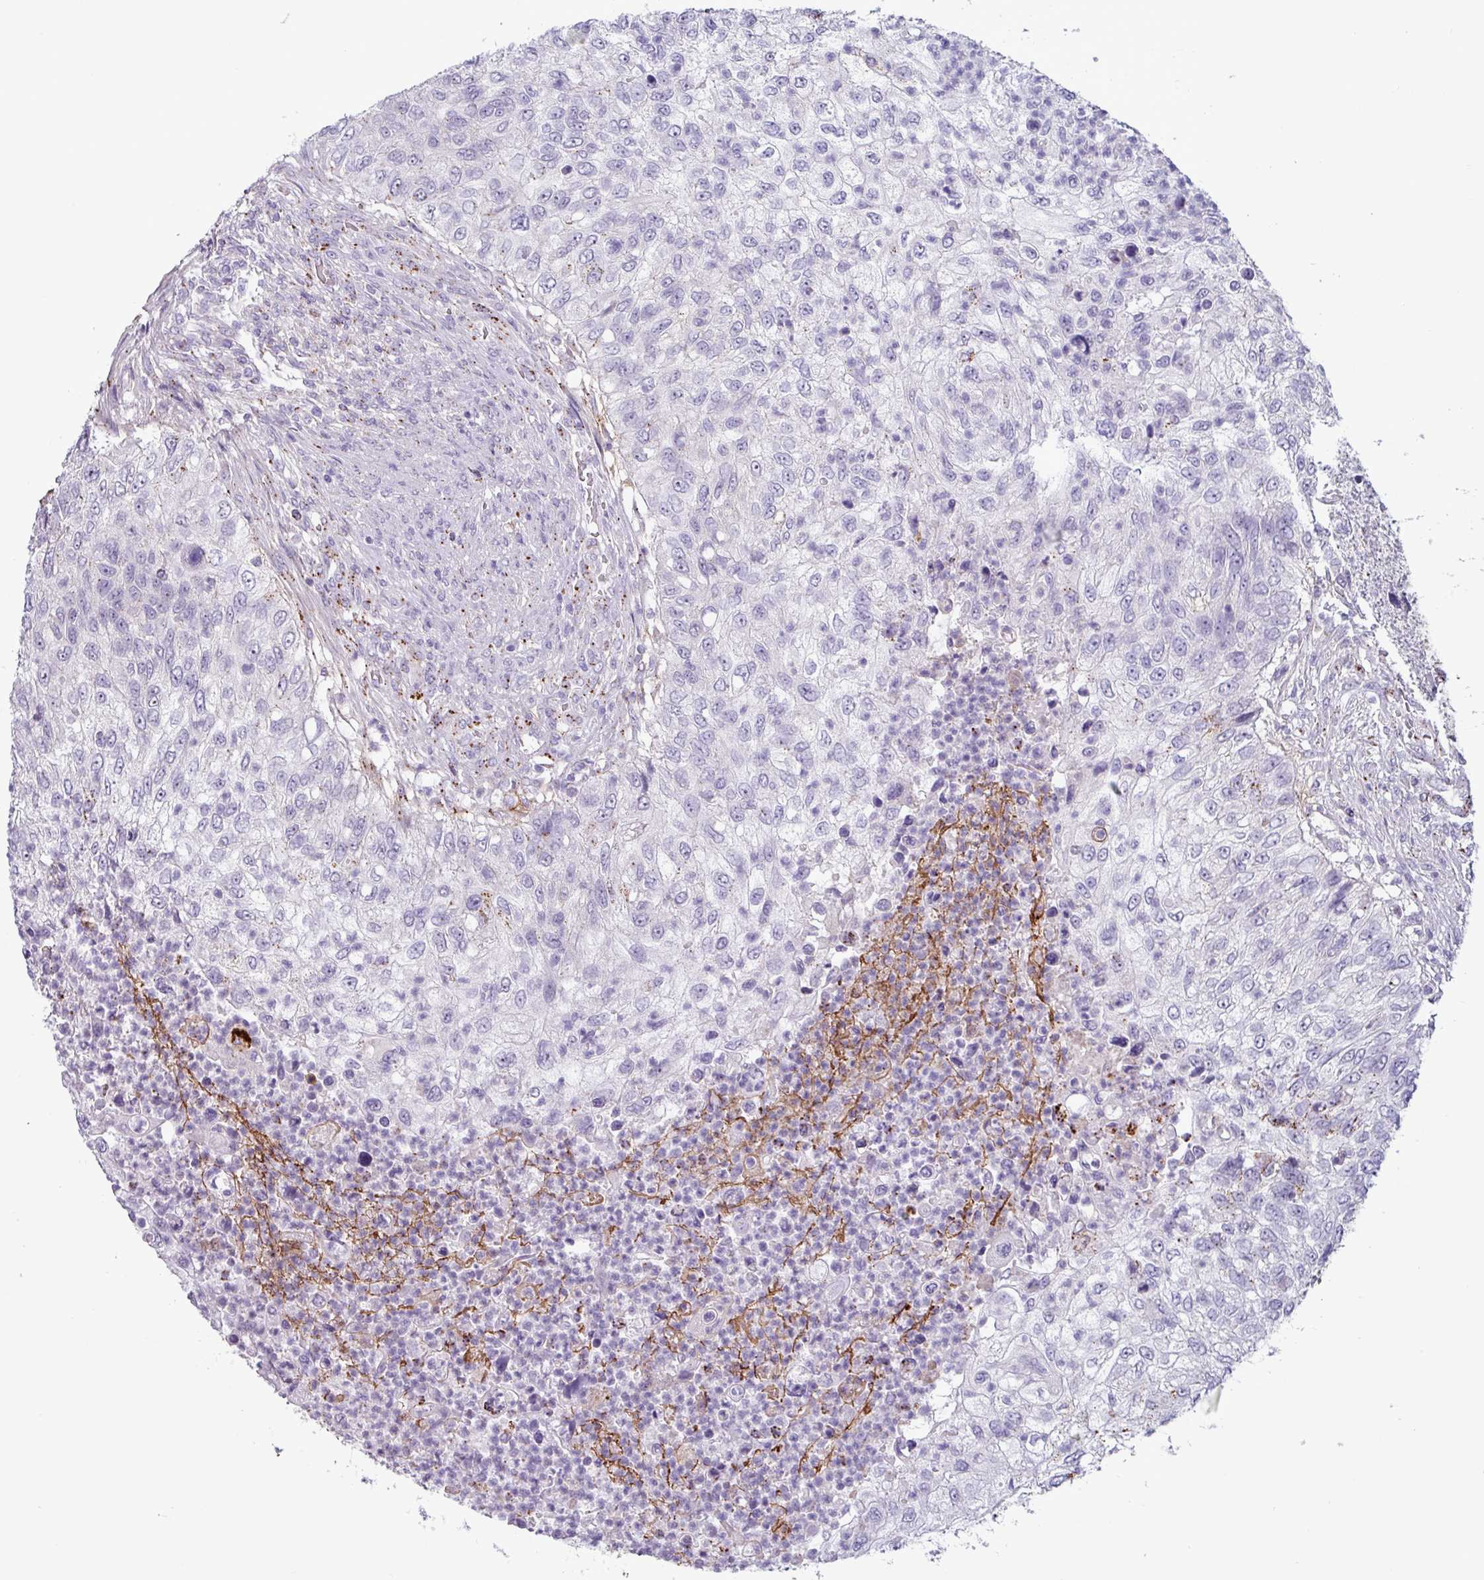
{"staining": {"intensity": "negative", "quantity": "none", "location": "none"}, "tissue": "urothelial cancer", "cell_type": "Tumor cells", "image_type": "cancer", "snomed": [{"axis": "morphology", "description": "Urothelial carcinoma, High grade"}, {"axis": "topography", "description": "Urinary bladder"}], "caption": "Immunohistochemistry histopathology image of neoplastic tissue: human urothelial cancer stained with DAB displays no significant protein positivity in tumor cells.", "gene": "PLIN2", "patient": {"sex": "female", "age": 60}}